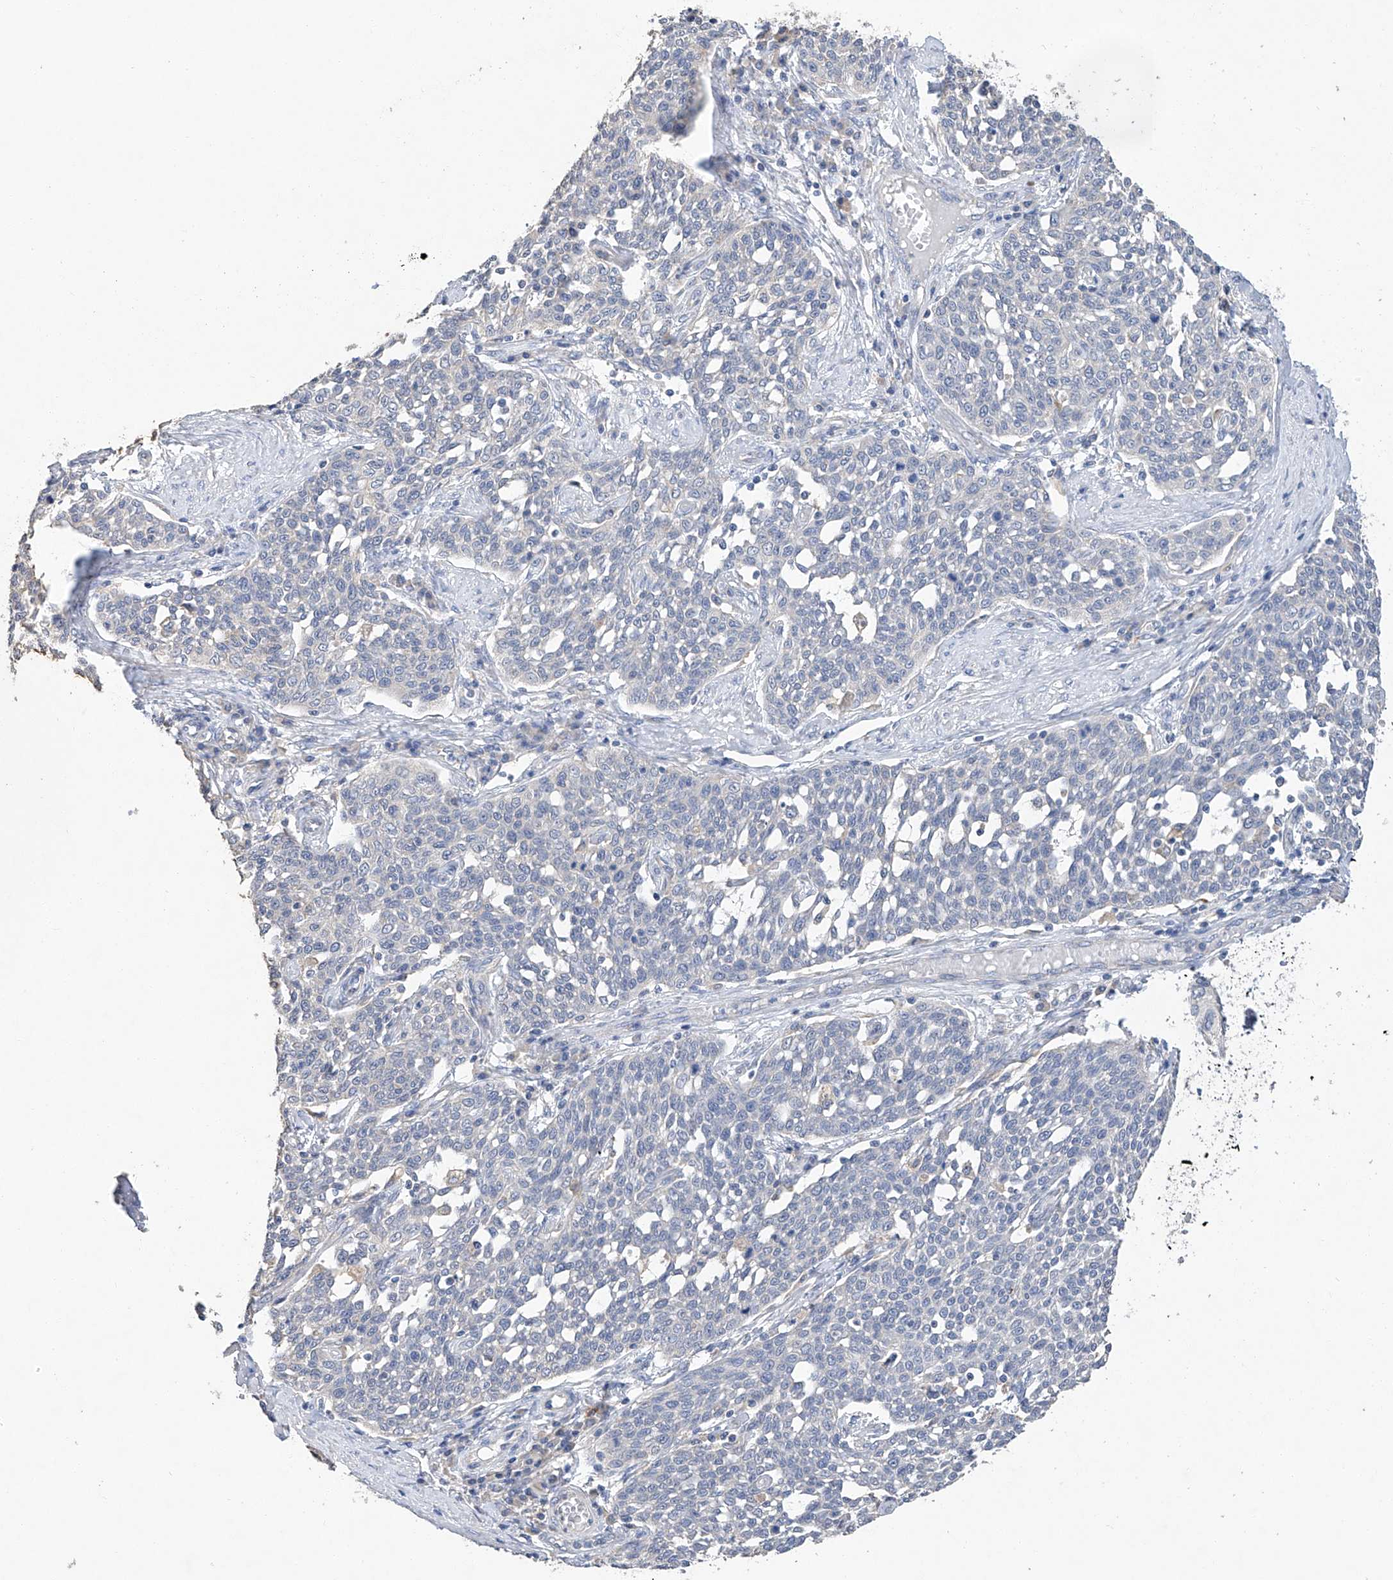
{"staining": {"intensity": "negative", "quantity": "none", "location": "none"}, "tissue": "cervical cancer", "cell_type": "Tumor cells", "image_type": "cancer", "snomed": [{"axis": "morphology", "description": "Squamous cell carcinoma, NOS"}, {"axis": "topography", "description": "Cervix"}], "caption": "High power microscopy micrograph of an immunohistochemistry (IHC) image of cervical cancer, revealing no significant expression in tumor cells.", "gene": "AMD1", "patient": {"sex": "female", "age": 34}}